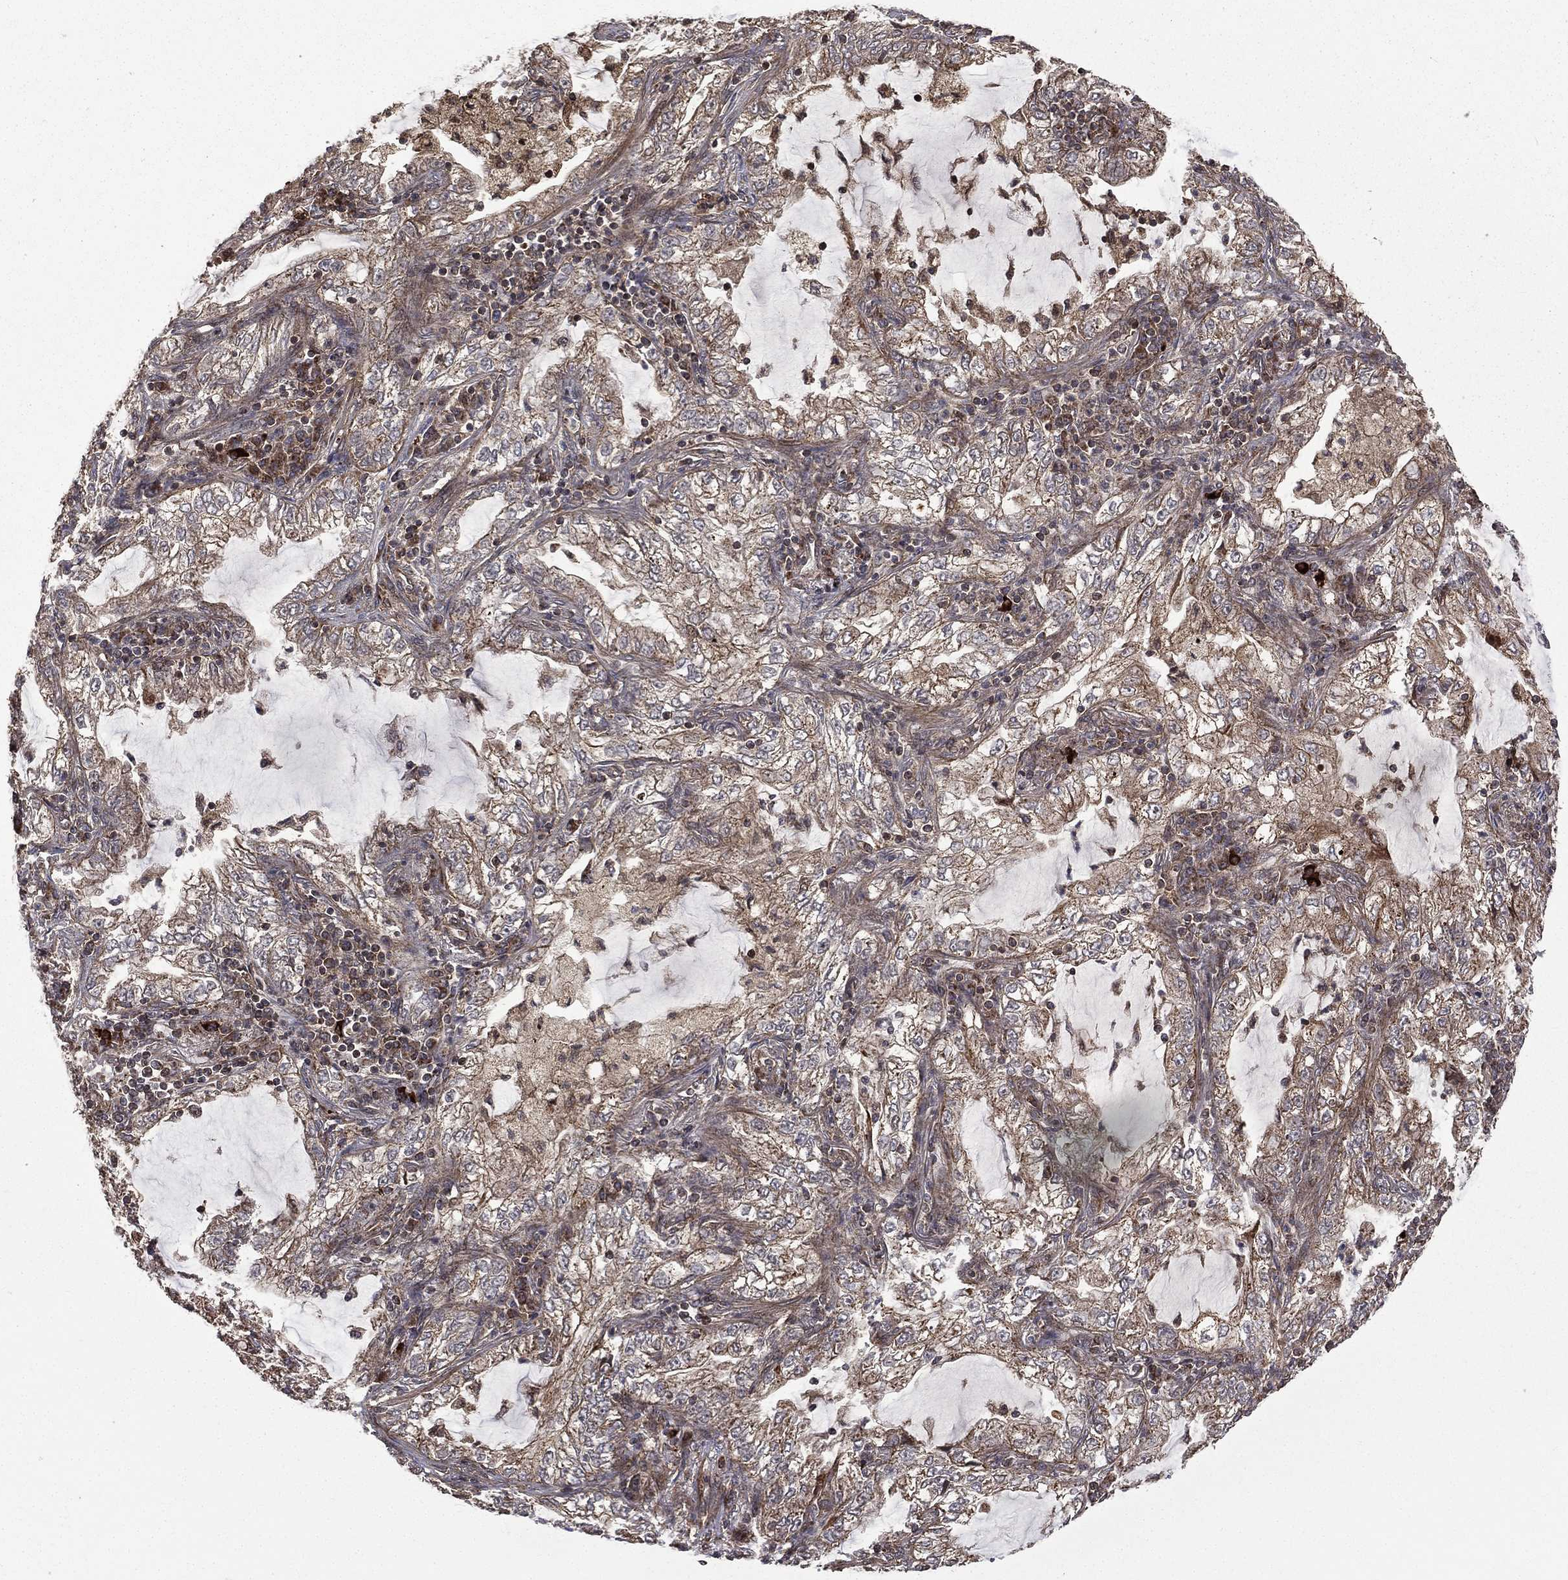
{"staining": {"intensity": "weak", "quantity": "<25%", "location": "cytoplasmic/membranous"}, "tissue": "lung cancer", "cell_type": "Tumor cells", "image_type": "cancer", "snomed": [{"axis": "morphology", "description": "Adenocarcinoma, NOS"}, {"axis": "topography", "description": "Lung"}], "caption": "Protein analysis of adenocarcinoma (lung) exhibits no significant expression in tumor cells.", "gene": "GIMAP6", "patient": {"sex": "female", "age": 73}}